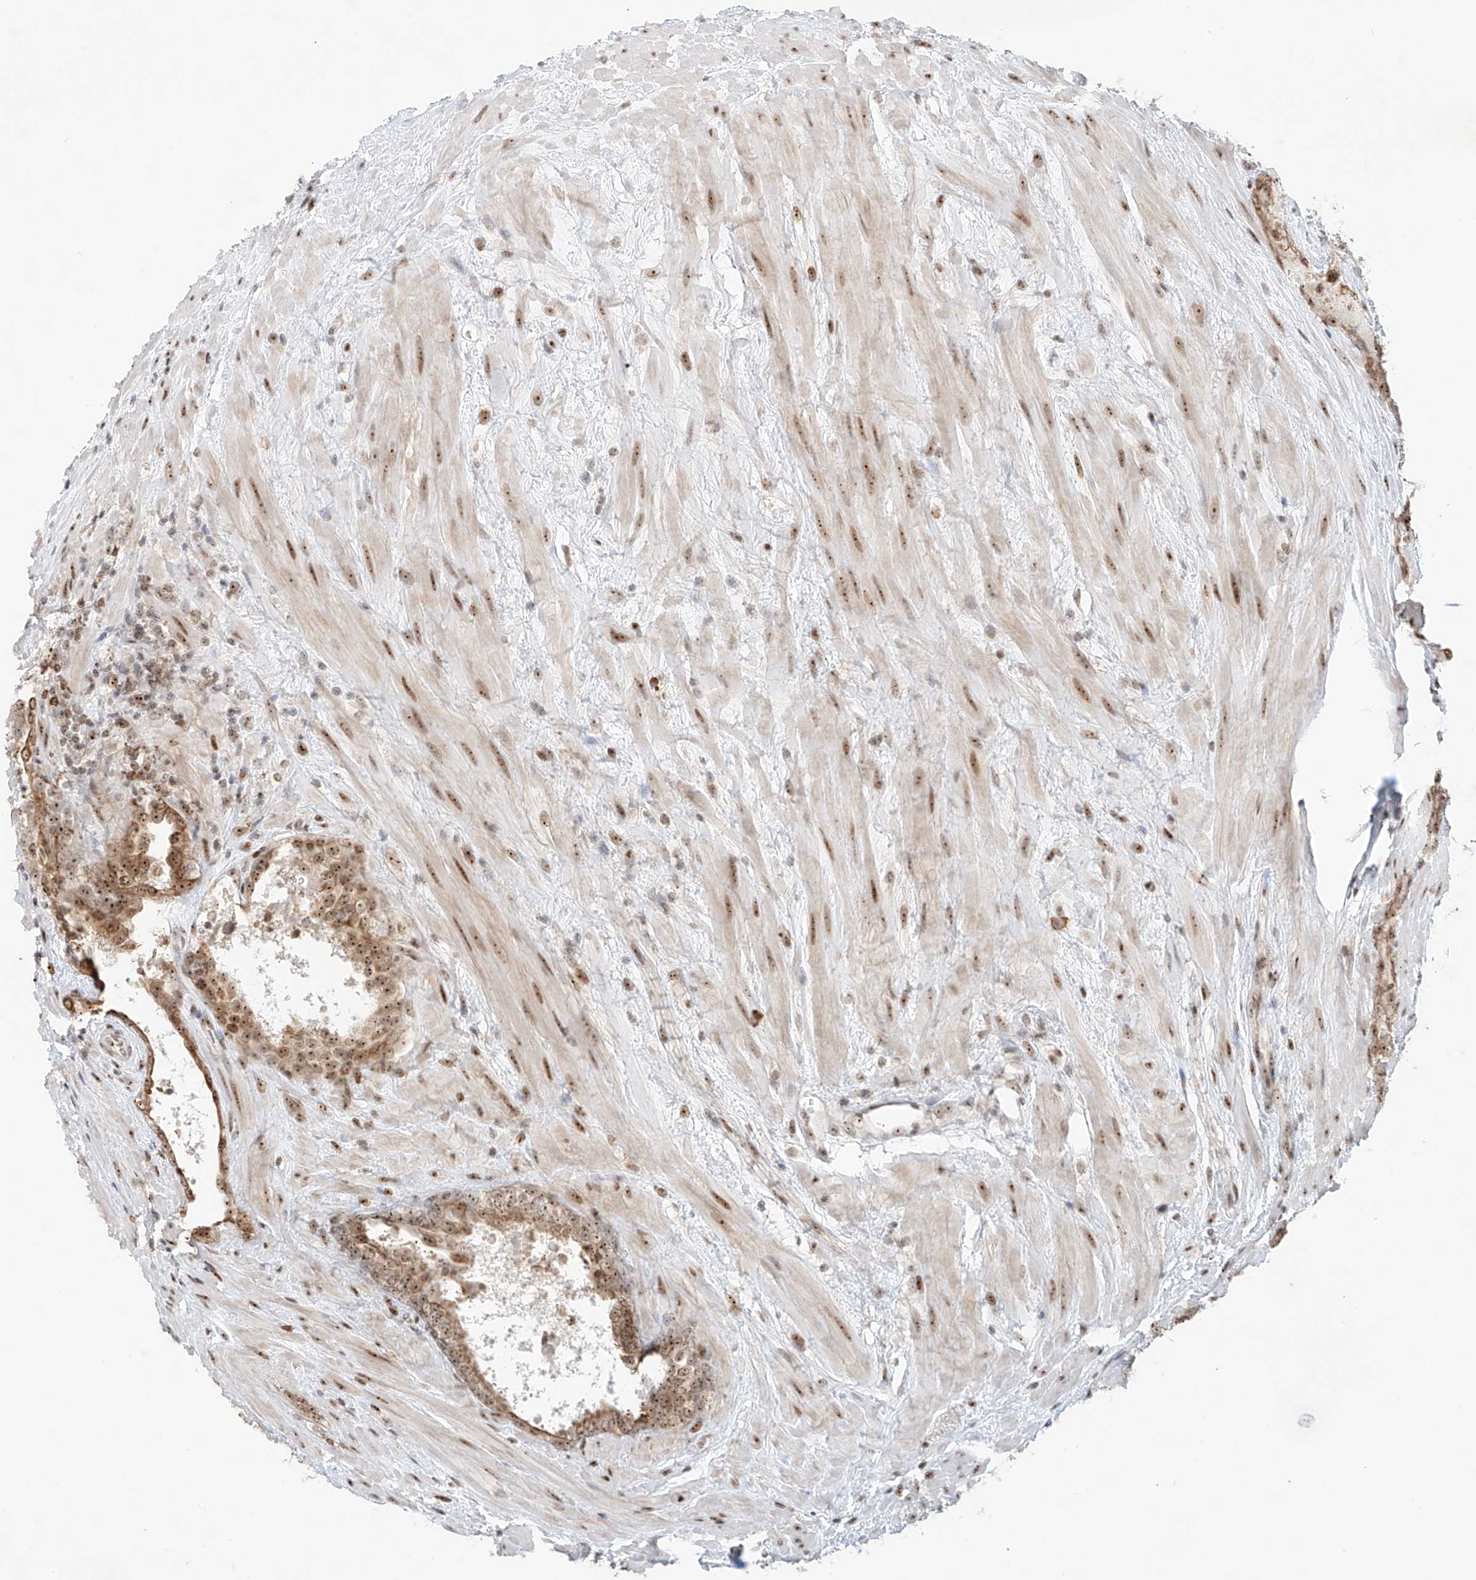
{"staining": {"intensity": "moderate", "quantity": "25%-75%", "location": "cytoplasmic/membranous,nuclear"}, "tissue": "prostate cancer", "cell_type": "Tumor cells", "image_type": "cancer", "snomed": [{"axis": "morphology", "description": "Adenocarcinoma, Low grade"}, {"axis": "topography", "description": "Prostate"}], "caption": "Immunohistochemistry (IHC) (DAB (3,3'-diaminobenzidine)) staining of human prostate adenocarcinoma (low-grade) reveals moderate cytoplasmic/membranous and nuclear protein expression in about 25%-75% of tumor cells.", "gene": "ZNF512", "patient": {"sex": "male", "age": 67}}